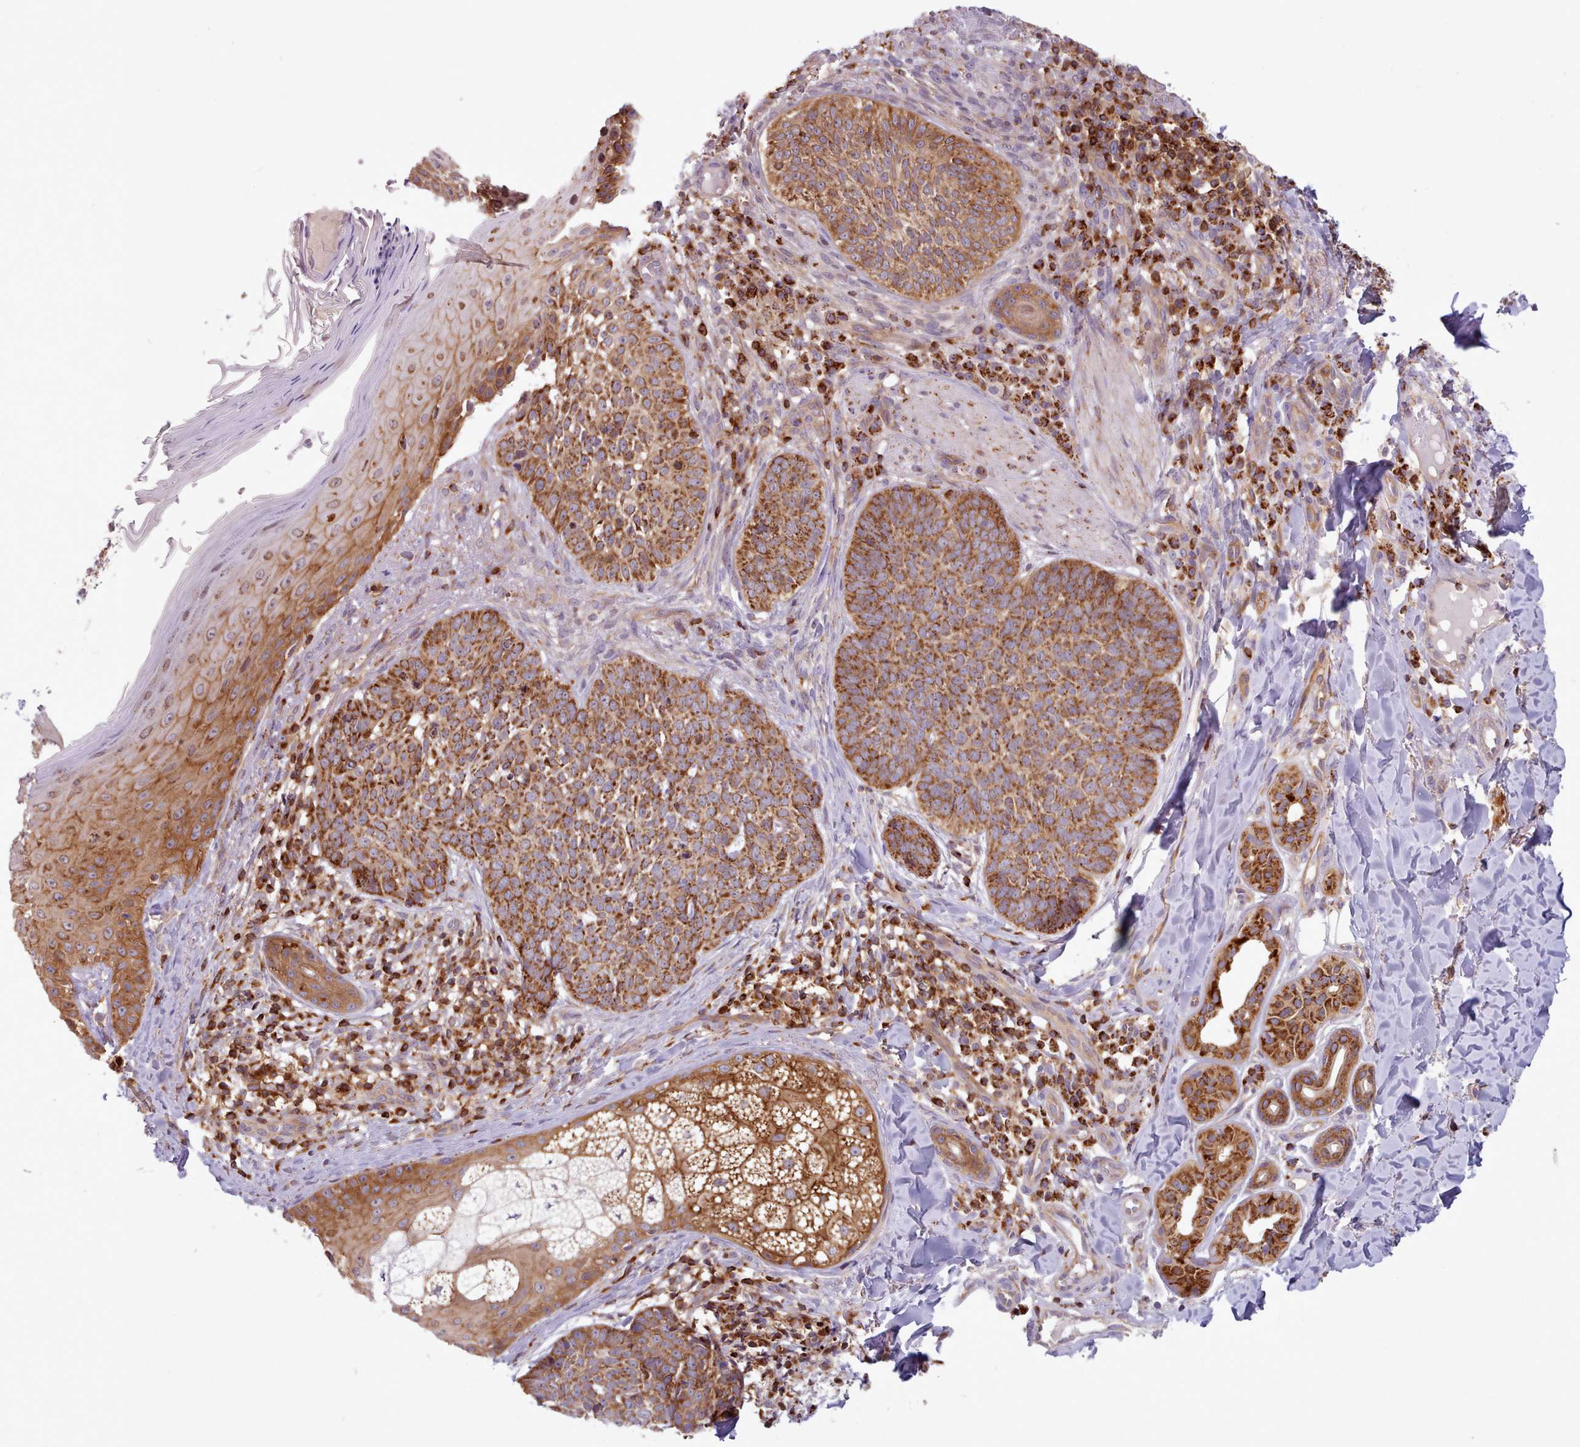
{"staining": {"intensity": "moderate", "quantity": ">75%", "location": "cytoplasmic/membranous"}, "tissue": "skin cancer", "cell_type": "Tumor cells", "image_type": "cancer", "snomed": [{"axis": "morphology", "description": "Basal cell carcinoma"}, {"axis": "topography", "description": "Skin"}], "caption": "The immunohistochemical stain shows moderate cytoplasmic/membranous expression in tumor cells of skin basal cell carcinoma tissue. The protein of interest is stained brown, and the nuclei are stained in blue (DAB IHC with brightfield microscopy, high magnification).", "gene": "CRYBG1", "patient": {"sex": "female", "age": 61}}